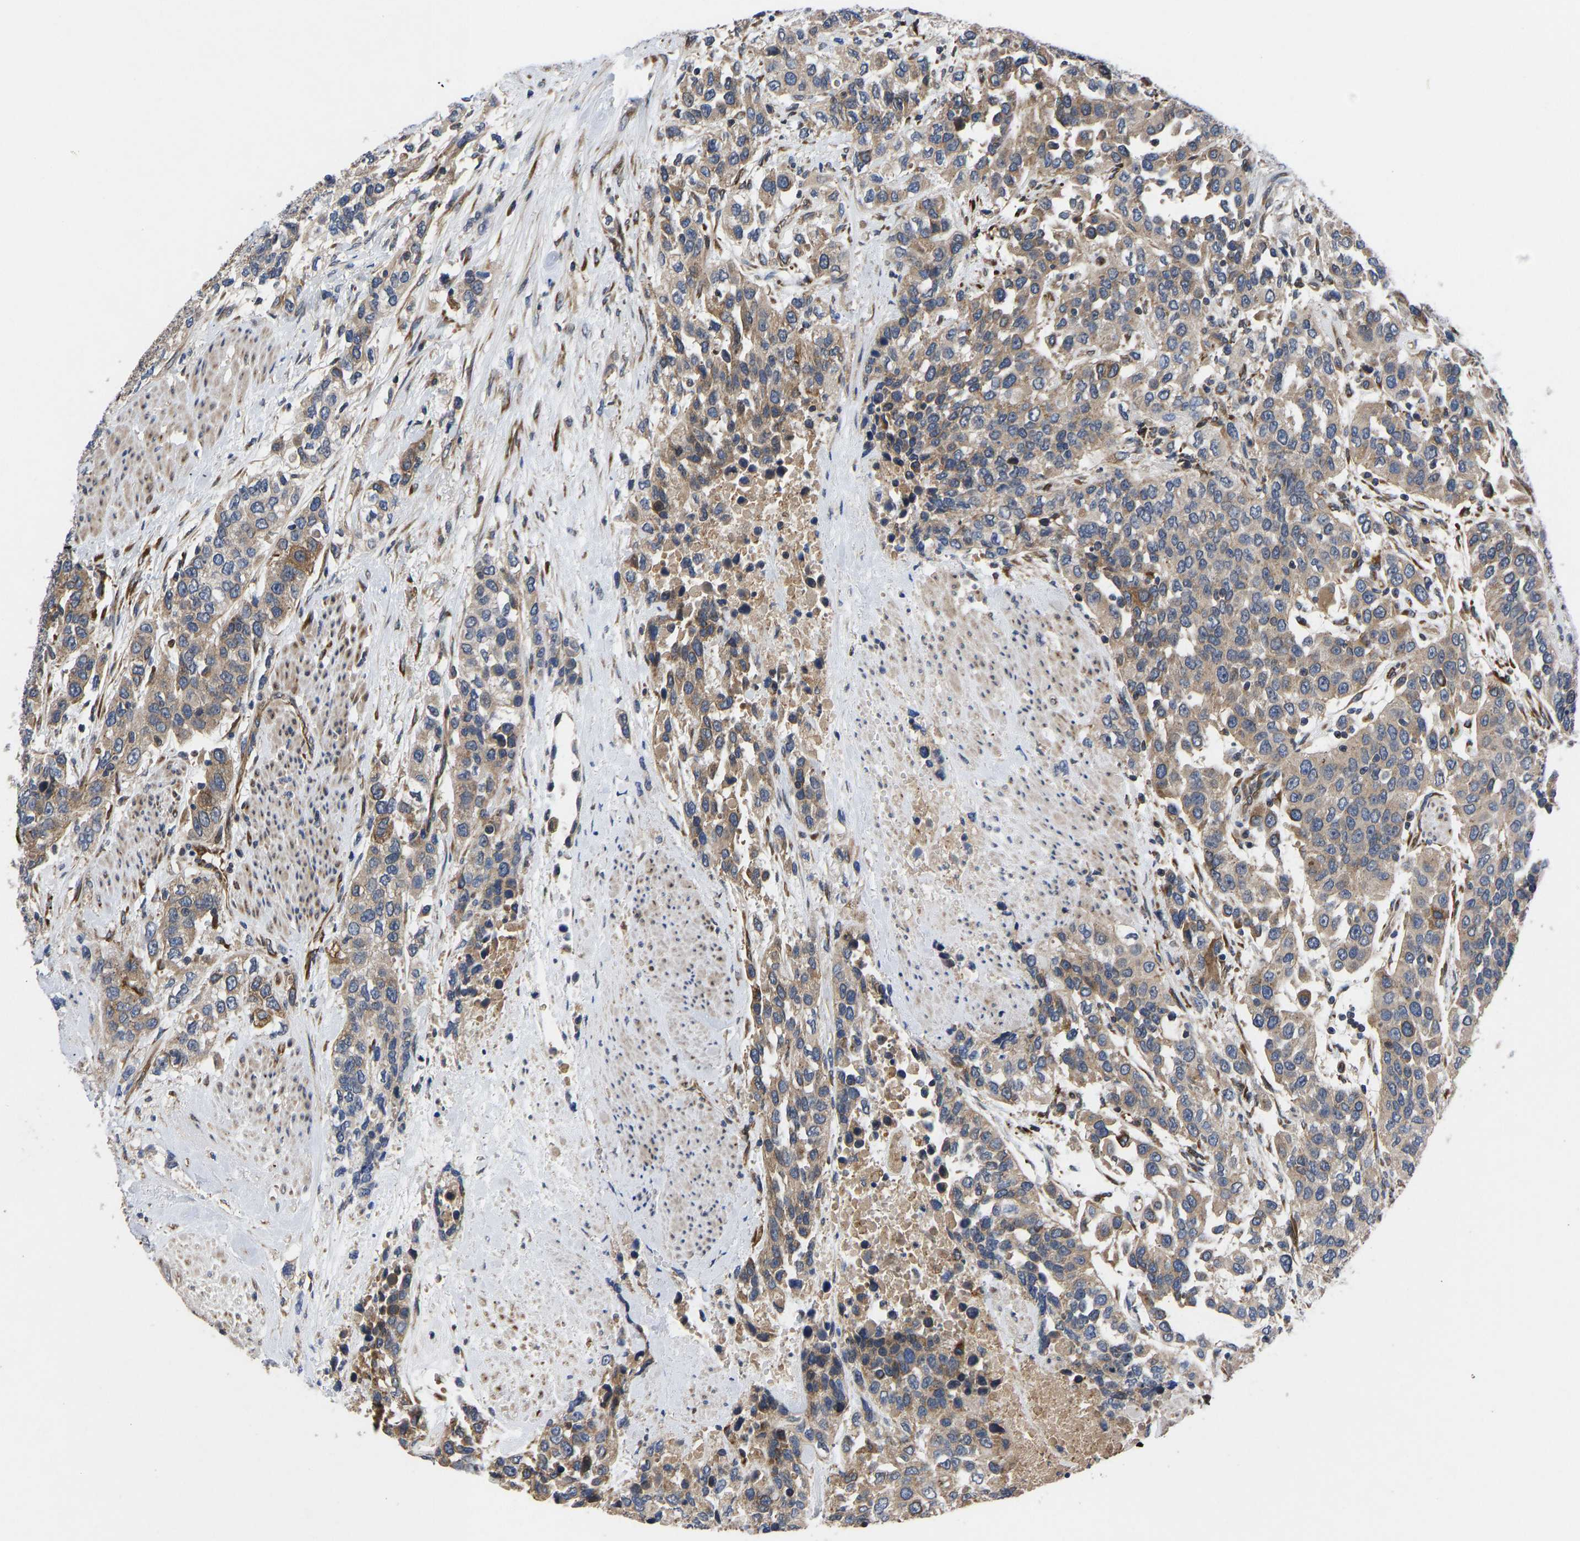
{"staining": {"intensity": "moderate", "quantity": ">75%", "location": "cytoplasmic/membranous"}, "tissue": "urothelial cancer", "cell_type": "Tumor cells", "image_type": "cancer", "snomed": [{"axis": "morphology", "description": "Urothelial carcinoma, High grade"}, {"axis": "topography", "description": "Urinary bladder"}], "caption": "A high-resolution histopathology image shows immunohistochemistry (IHC) staining of urothelial cancer, which exhibits moderate cytoplasmic/membranous staining in approximately >75% of tumor cells. The protein of interest is stained brown, and the nuclei are stained in blue (DAB IHC with brightfield microscopy, high magnification).", "gene": "FRRS1", "patient": {"sex": "female", "age": 80}}